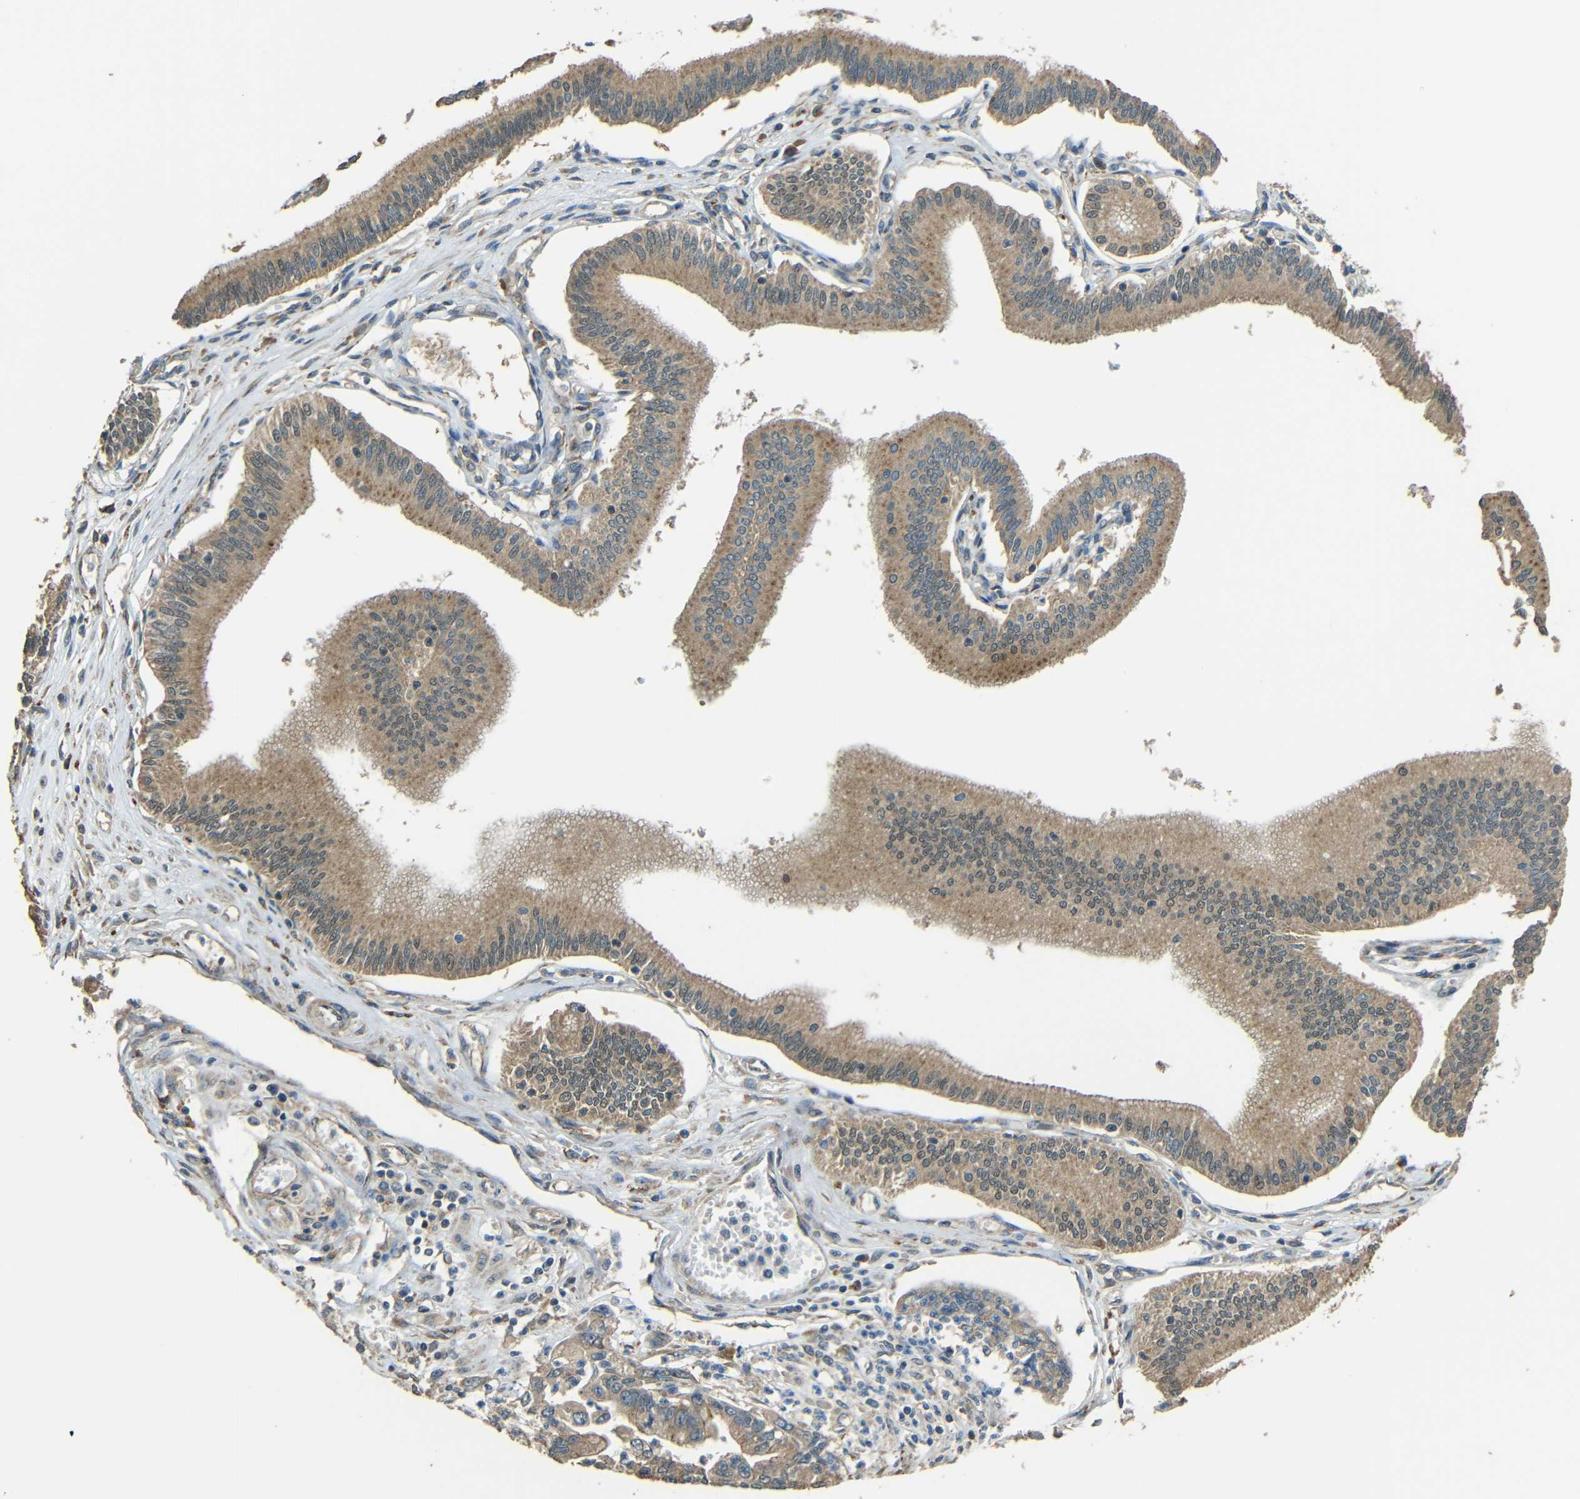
{"staining": {"intensity": "moderate", "quantity": ">75%", "location": "cytoplasmic/membranous"}, "tissue": "pancreatic cancer", "cell_type": "Tumor cells", "image_type": "cancer", "snomed": [{"axis": "morphology", "description": "Adenocarcinoma, NOS"}, {"axis": "topography", "description": "Pancreas"}], "caption": "Tumor cells show medium levels of moderate cytoplasmic/membranous staining in approximately >75% of cells in pancreatic cancer. (DAB (3,3'-diaminobenzidine) IHC with brightfield microscopy, high magnification).", "gene": "ACACA", "patient": {"sex": "male", "age": 56}}